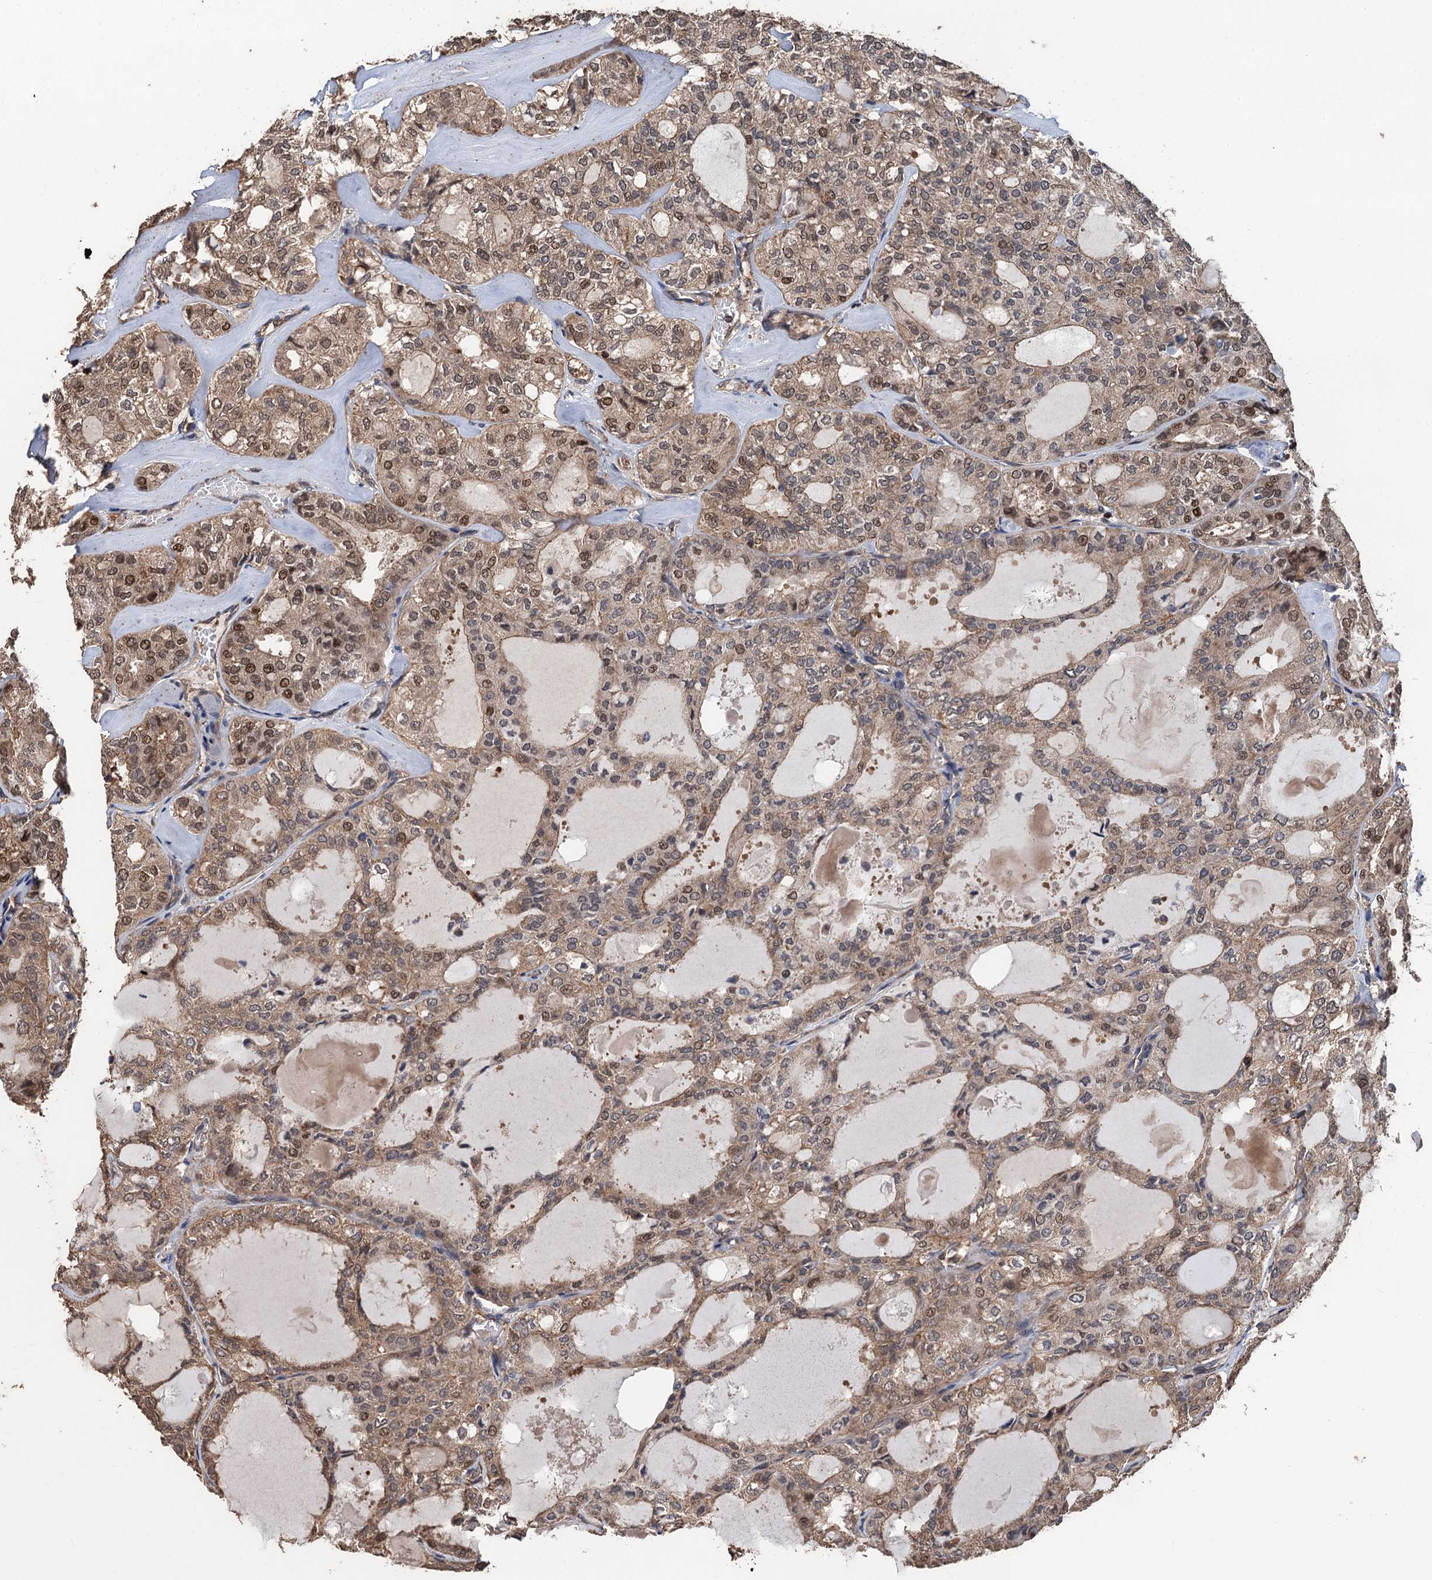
{"staining": {"intensity": "moderate", "quantity": "25%-75%", "location": "cytoplasmic/membranous,nuclear"}, "tissue": "thyroid cancer", "cell_type": "Tumor cells", "image_type": "cancer", "snomed": [{"axis": "morphology", "description": "Follicular adenoma carcinoma, NOS"}, {"axis": "topography", "description": "Thyroid gland"}], "caption": "Brown immunohistochemical staining in human follicular adenoma carcinoma (thyroid) exhibits moderate cytoplasmic/membranous and nuclear staining in about 25%-75% of tumor cells.", "gene": "PPP4R1", "patient": {"sex": "male", "age": 75}}